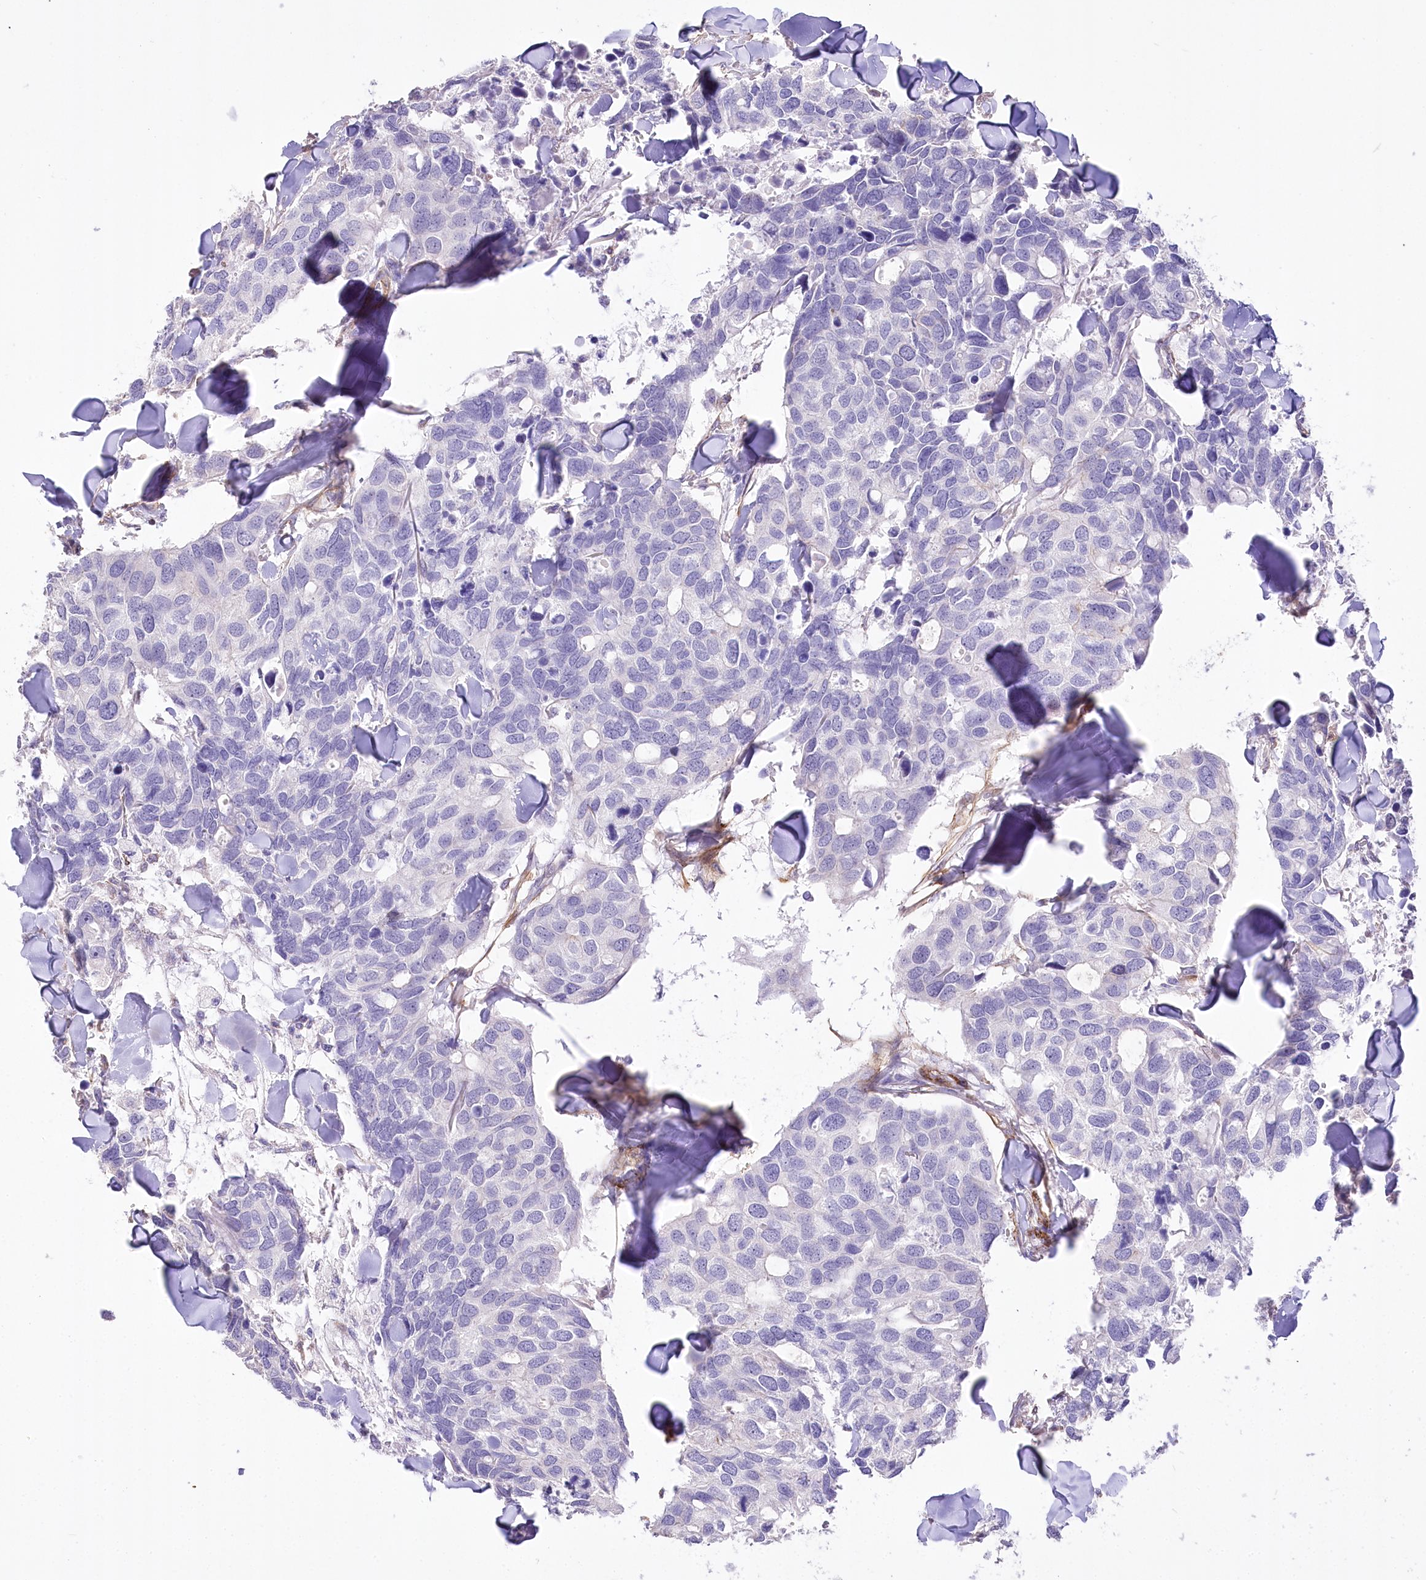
{"staining": {"intensity": "negative", "quantity": "none", "location": "none"}, "tissue": "breast cancer", "cell_type": "Tumor cells", "image_type": "cancer", "snomed": [{"axis": "morphology", "description": "Duct carcinoma"}, {"axis": "topography", "description": "Breast"}], "caption": "This photomicrograph is of breast infiltrating ductal carcinoma stained with immunohistochemistry (IHC) to label a protein in brown with the nuclei are counter-stained blue. There is no staining in tumor cells.", "gene": "SYNPO2", "patient": {"sex": "female", "age": 83}}